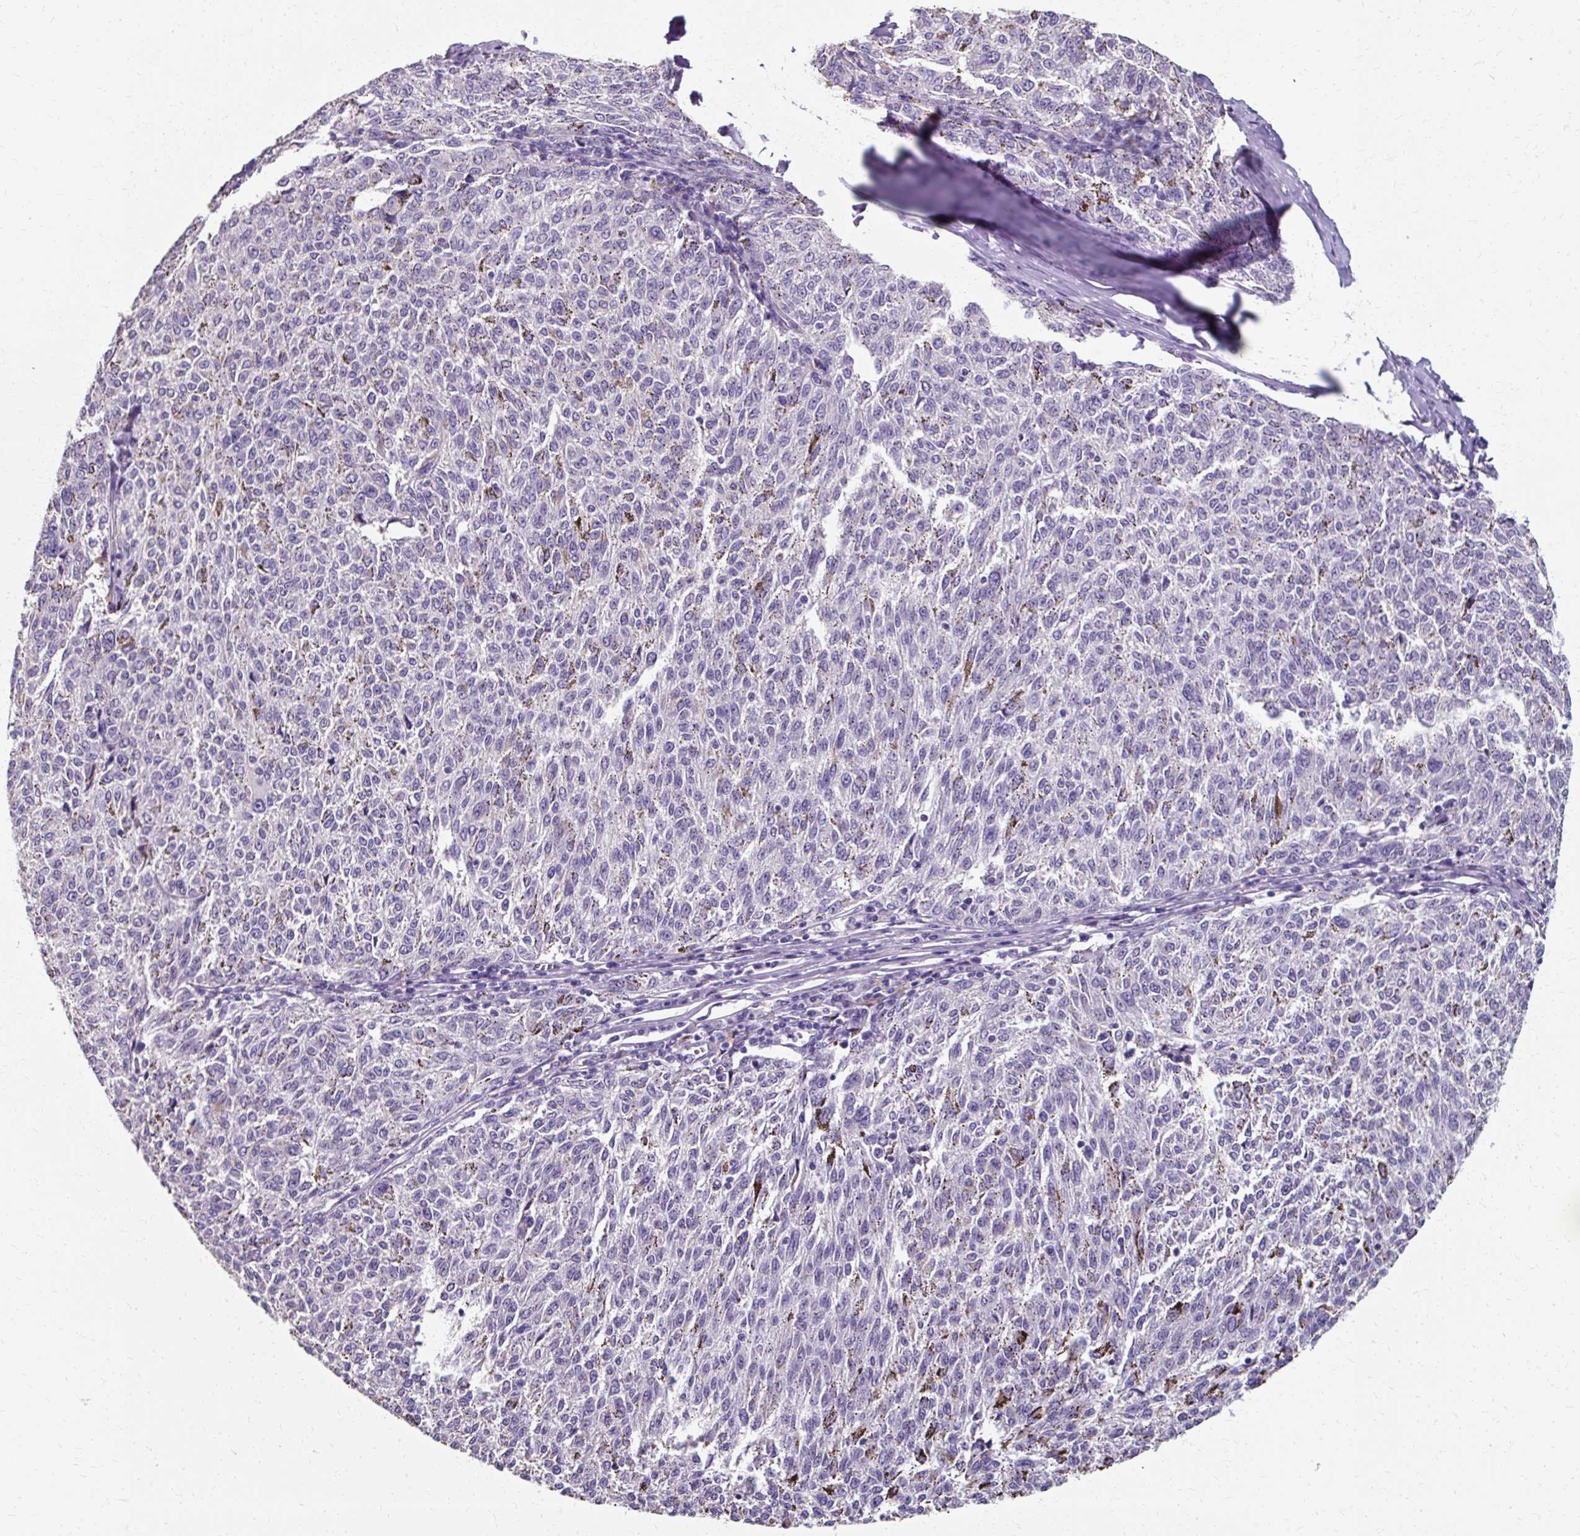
{"staining": {"intensity": "negative", "quantity": "none", "location": "none"}, "tissue": "melanoma", "cell_type": "Tumor cells", "image_type": "cancer", "snomed": [{"axis": "morphology", "description": "Malignant melanoma, NOS"}, {"axis": "topography", "description": "Skin"}], "caption": "This is an immunohistochemistry (IHC) image of melanoma. There is no staining in tumor cells.", "gene": "KLHL24", "patient": {"sex": "female", "age": 72}}